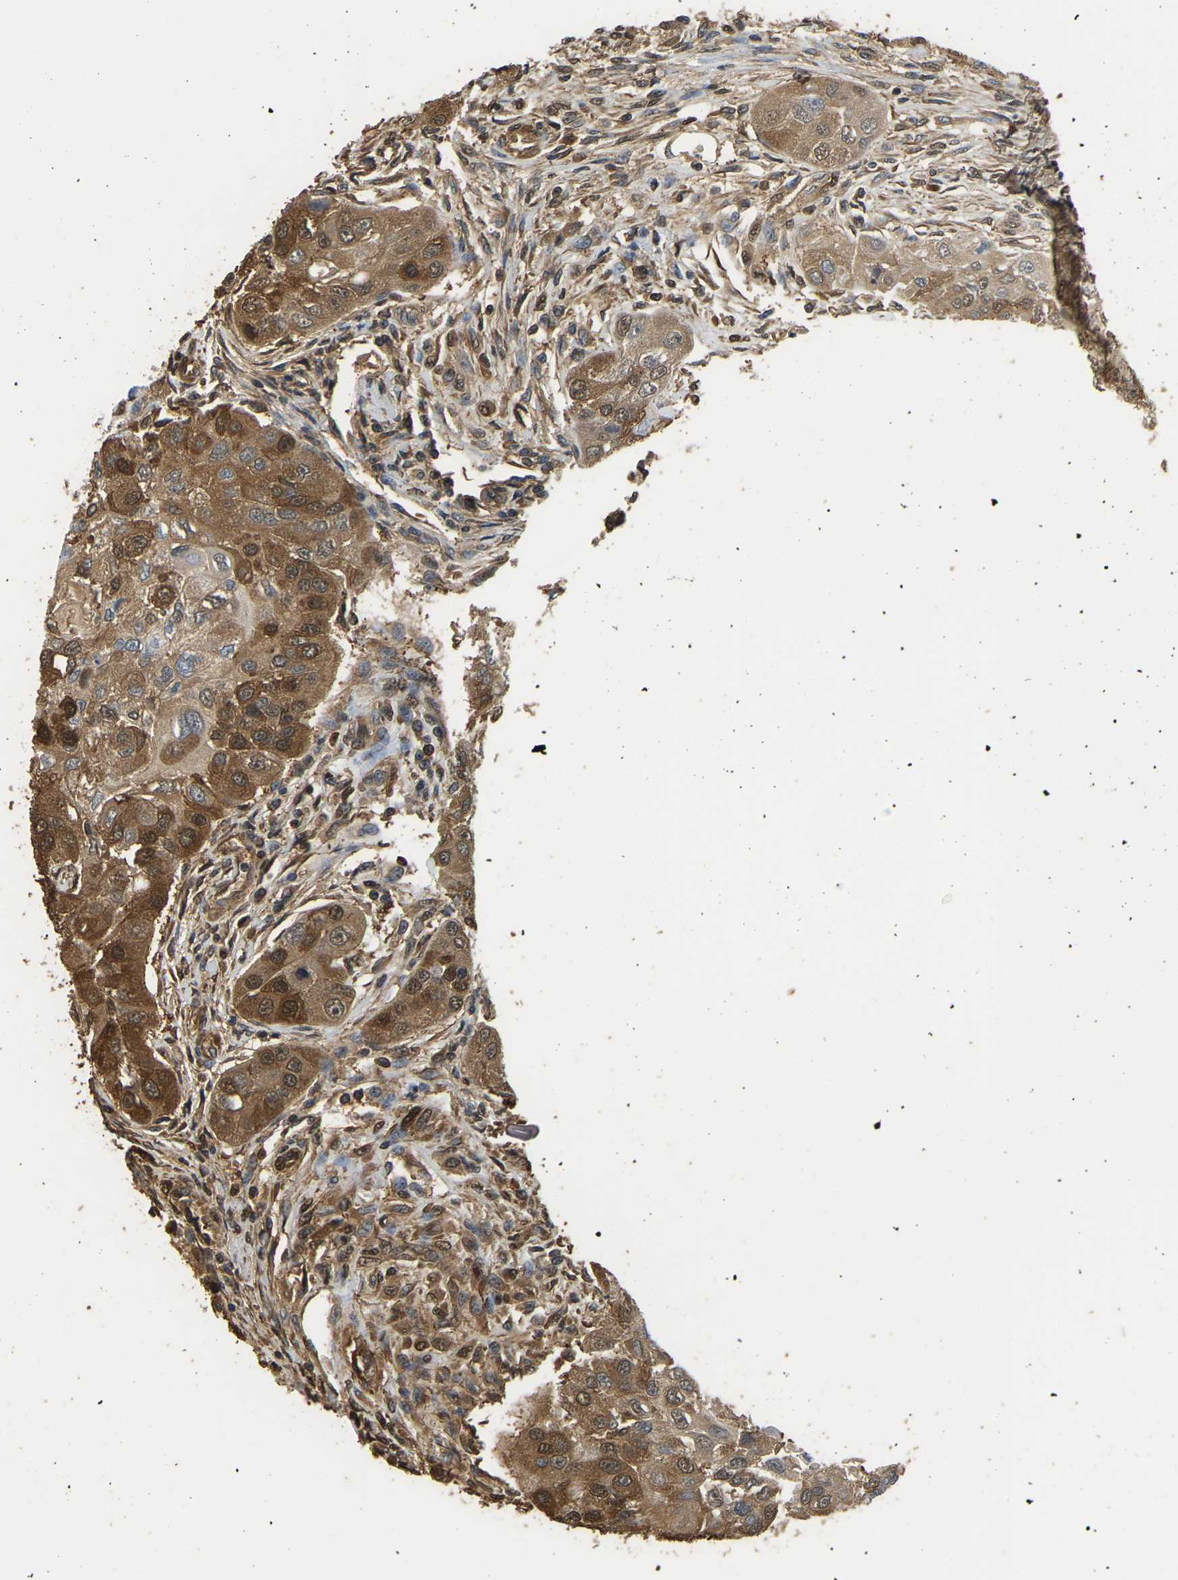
{"staining": {"intensity": "moderate", "quantity": ">75%", "location": "cytoplasmic/membranous"}, "tissue": "head and neck cancer", "cell_type": "Tumor cells", "image_type": "cancer", "snomed": [{"axis": "morphology", "description": "Normal tissue, NOS"}, {"axis": "morphology", "description": "Squamous cell carcinoma, NOS"}, {"axis": "topography", "description": "Skeletal muscle"}, {"axis": "topography", "description": "Head-Neck"}], "caption": "Moderate cytoplasmic/membranous expression is seen in about >75% of tumor cells in head and neck cancer. The staining was performed using DAB (3,3'-diaminobenzidine), with brown indicating positive protein expression. Nuclei are stained blue with hematoxylin.", "gene": "LDHB", "patient": {"sex": "male", "age": 51}}